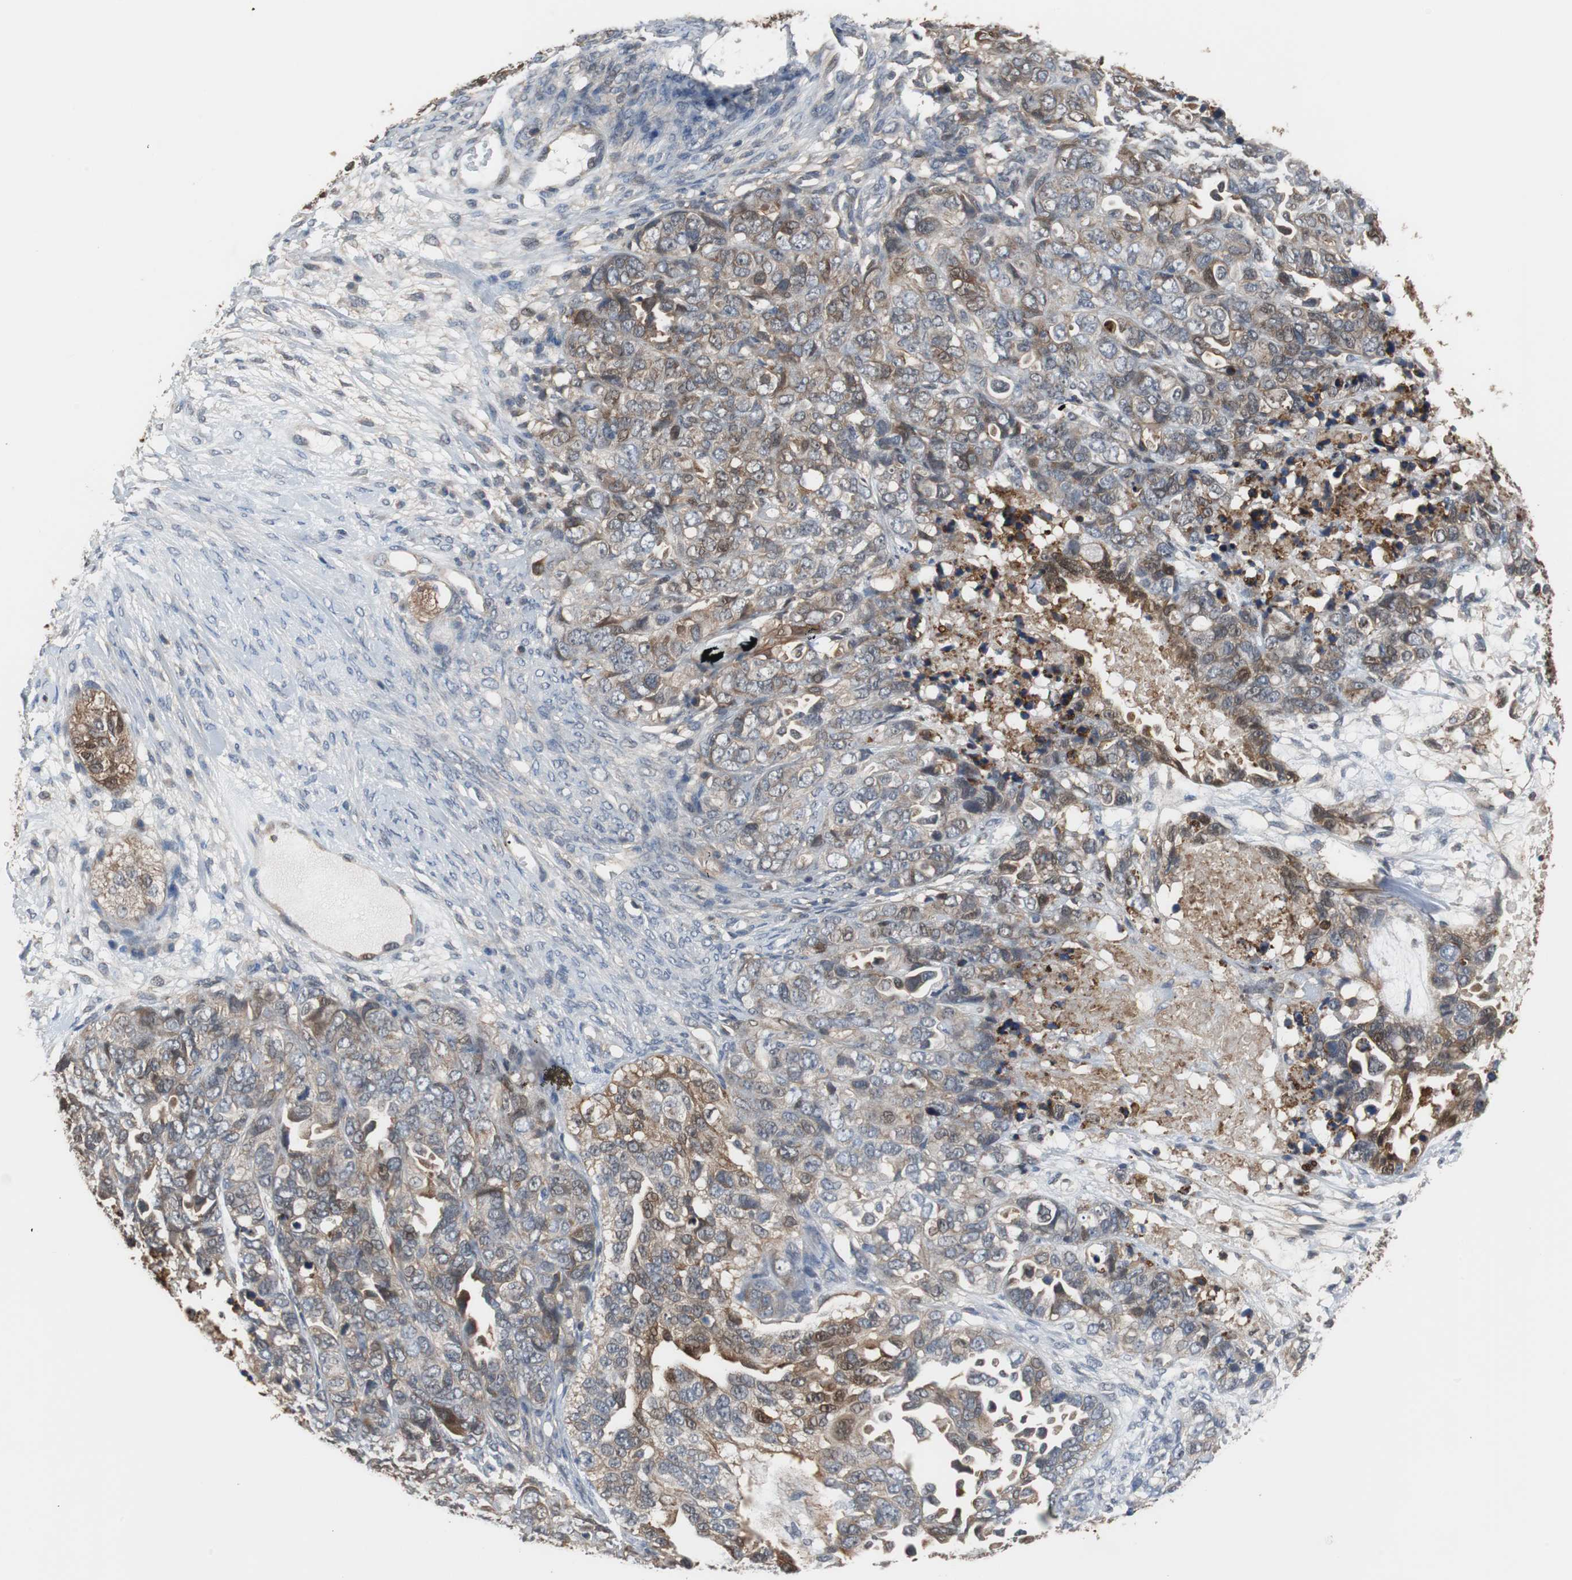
{"staining": {"intensity": "moderate", "quantity": "<25%", "location": "cytoplasmic/membranous,nuclear"}, "tissue": "ovarian cancer", "cell_type": "Tumor cells", "image_type": "cancer", "snomed": [{"axis": "morphology", "description": "Cystadenocarcinoma, serous, NOS"}, {"axis": "topography", "description": "Ovary"}], "caption": "IHC of ovarian serous cystadenocarcinoma demonstrates low levels of moderate cytoplasmic/membranous and nuclear staining in approximately <25% of tumor cells.", "gene": "ANXA4", "patient": {"sex": "female", "age": 82}}